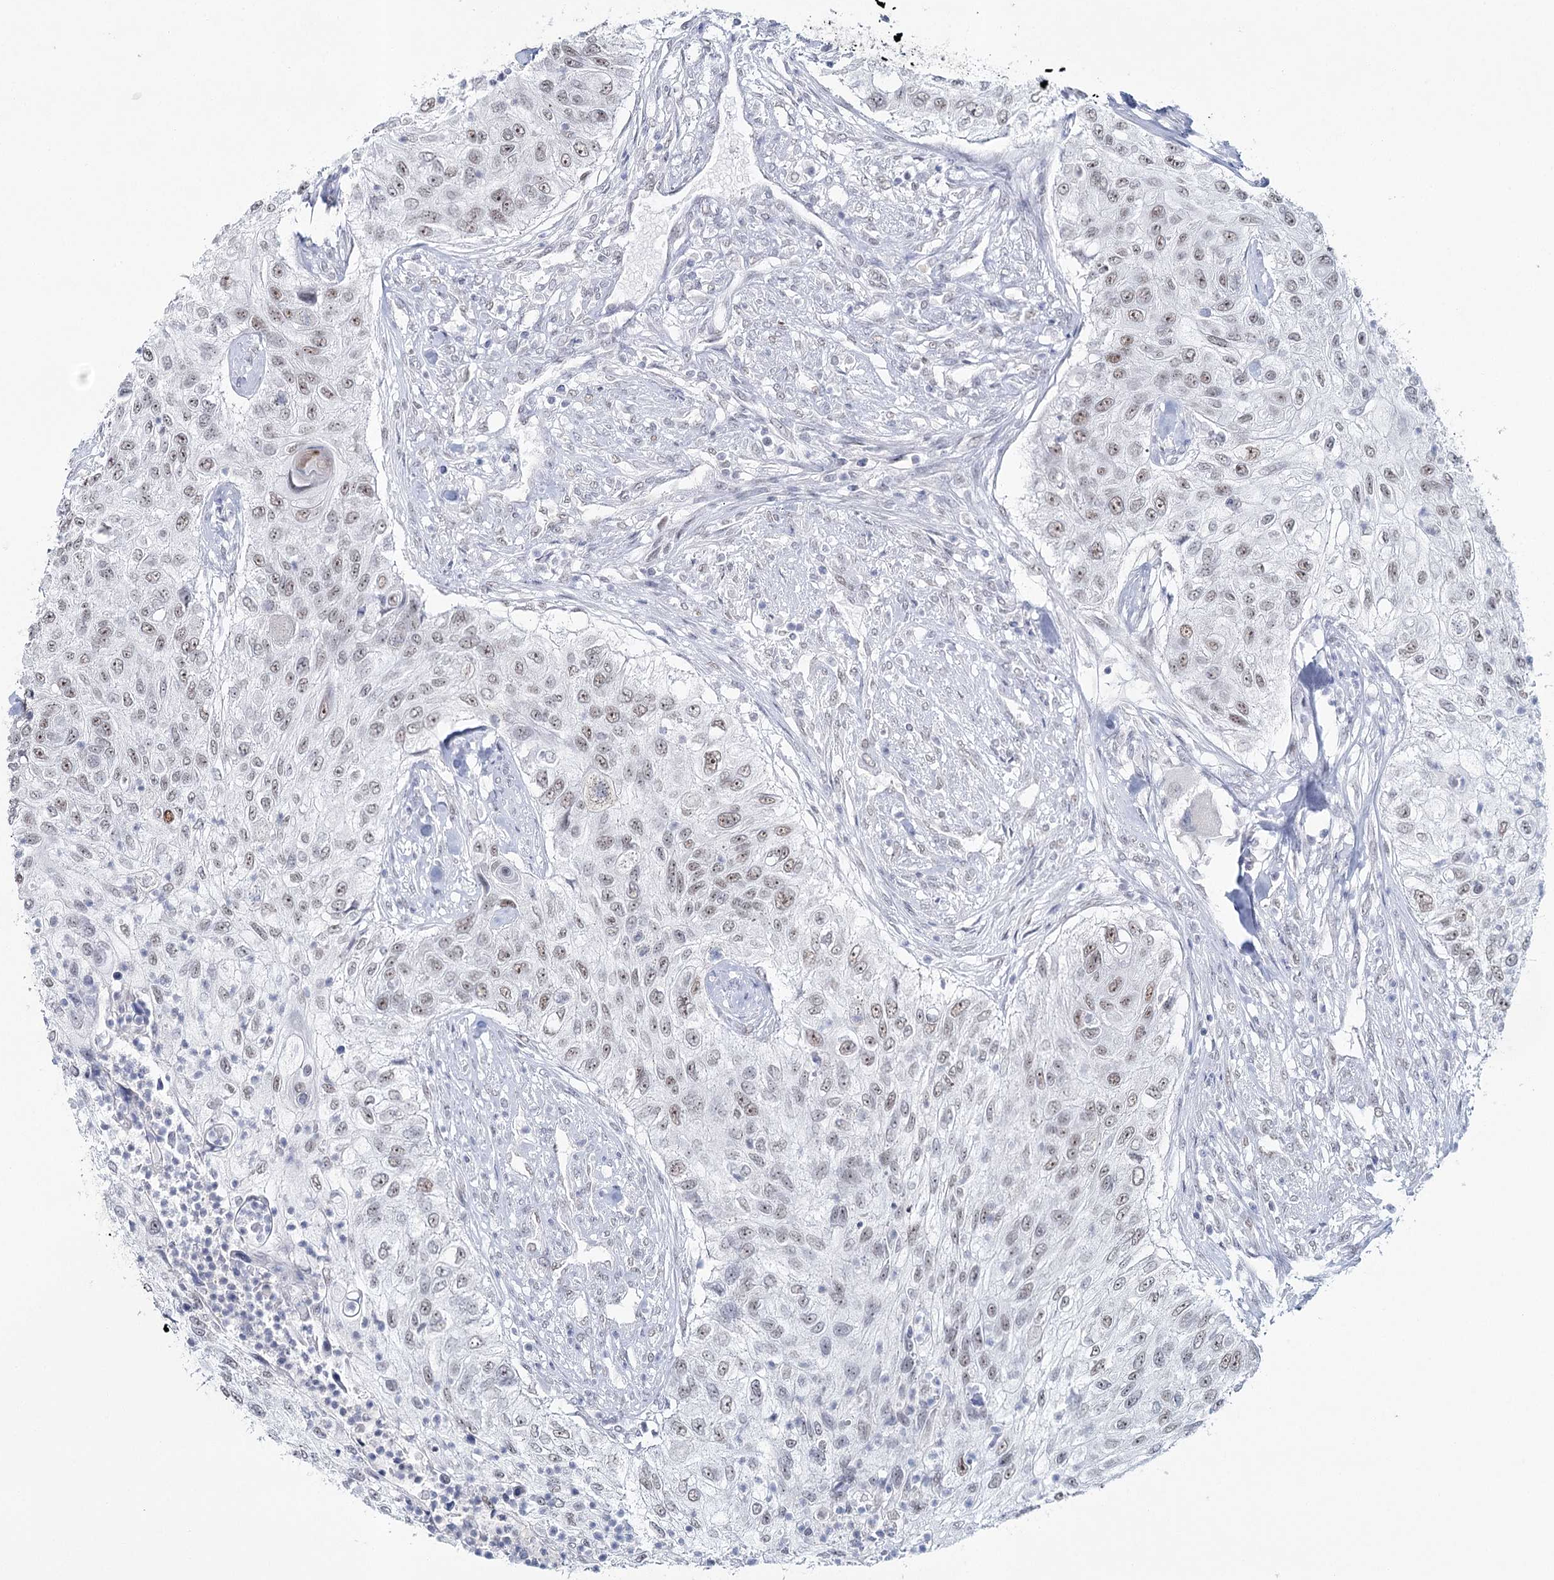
{"staining": {"intensity": "weak", "quantity": ">75%", "location": "nuclear"}, "tissue": "urothelial cancer", "cell_type": "Tumor cells", "image_type": "cancer", "snomed": [{"axis": "morphology", "description": "Urothelial carcinoma, High grade"}, {"axis": "topography", "description": "Urinary bladder"}], "caption": "Immunohistochemistry (IHC) of urothelial carcinoma (high-grade) displays low levels of weak nuclear staining in approximately >75% of tumor cells.", "gene": "ZC3H8", "patient": {"sex": "female", "age": 60}}